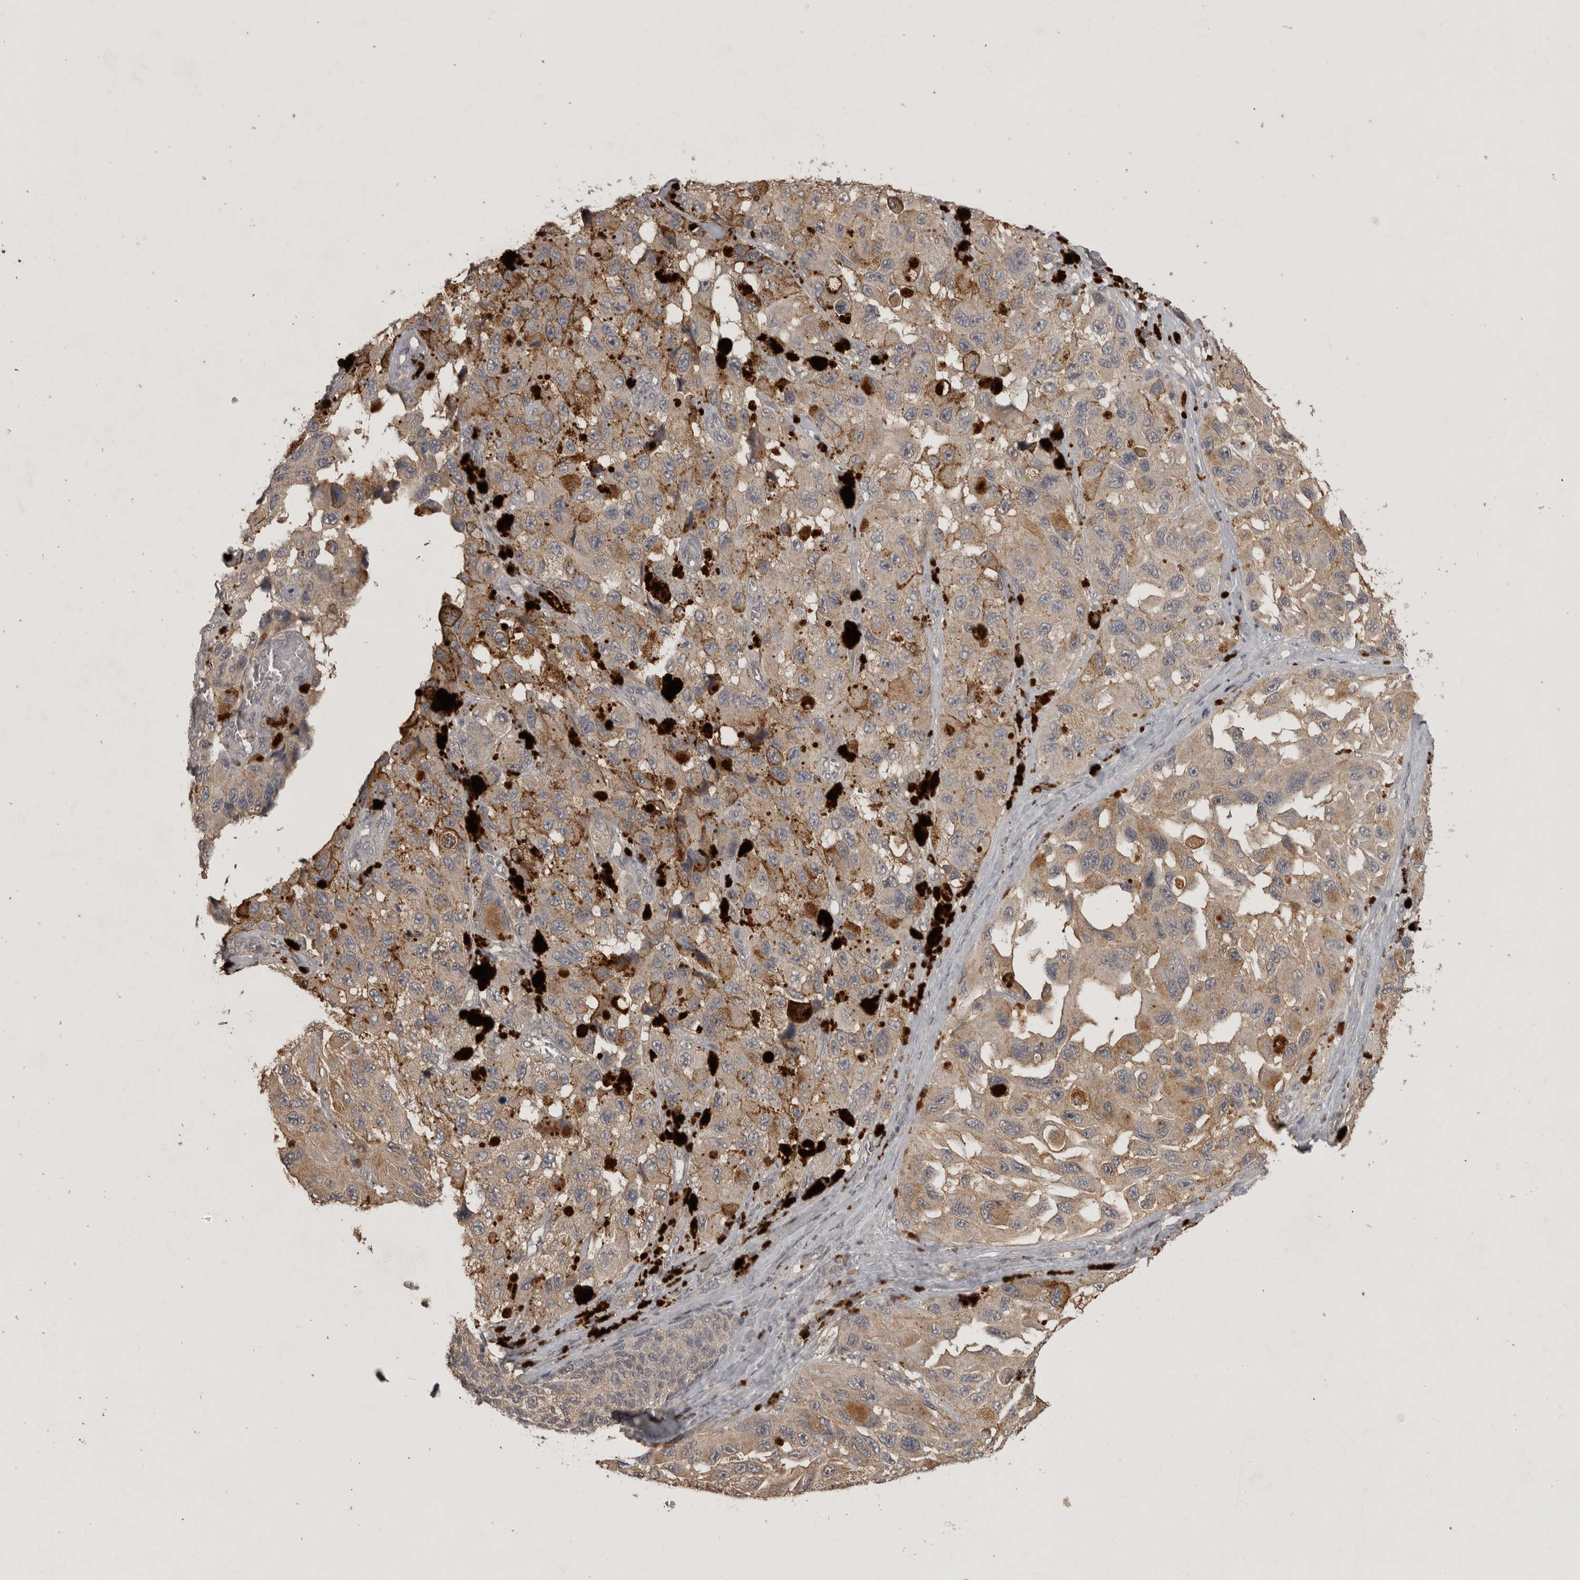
{"staining": {"intensity": "weak", "quantity": ">75%", "location": "cytoplasmic/membranous"}, "tissue": "melanoma", "cell_type": "Tumor cells", "image_type": "cancer", "snomed": [{"axis": "morphology", "description": "Malignant melanoma, NOS"}, {"axis": "topography", "description": "Skin"}], "caption": "Immunohistochemical staining of human melanoma shows weak cytoplasmic/membranous protein positivity in approximately >75% of tumor cells.", "gene": "ADAMTS4", "patient": {"sex": "female", "age": 73}}